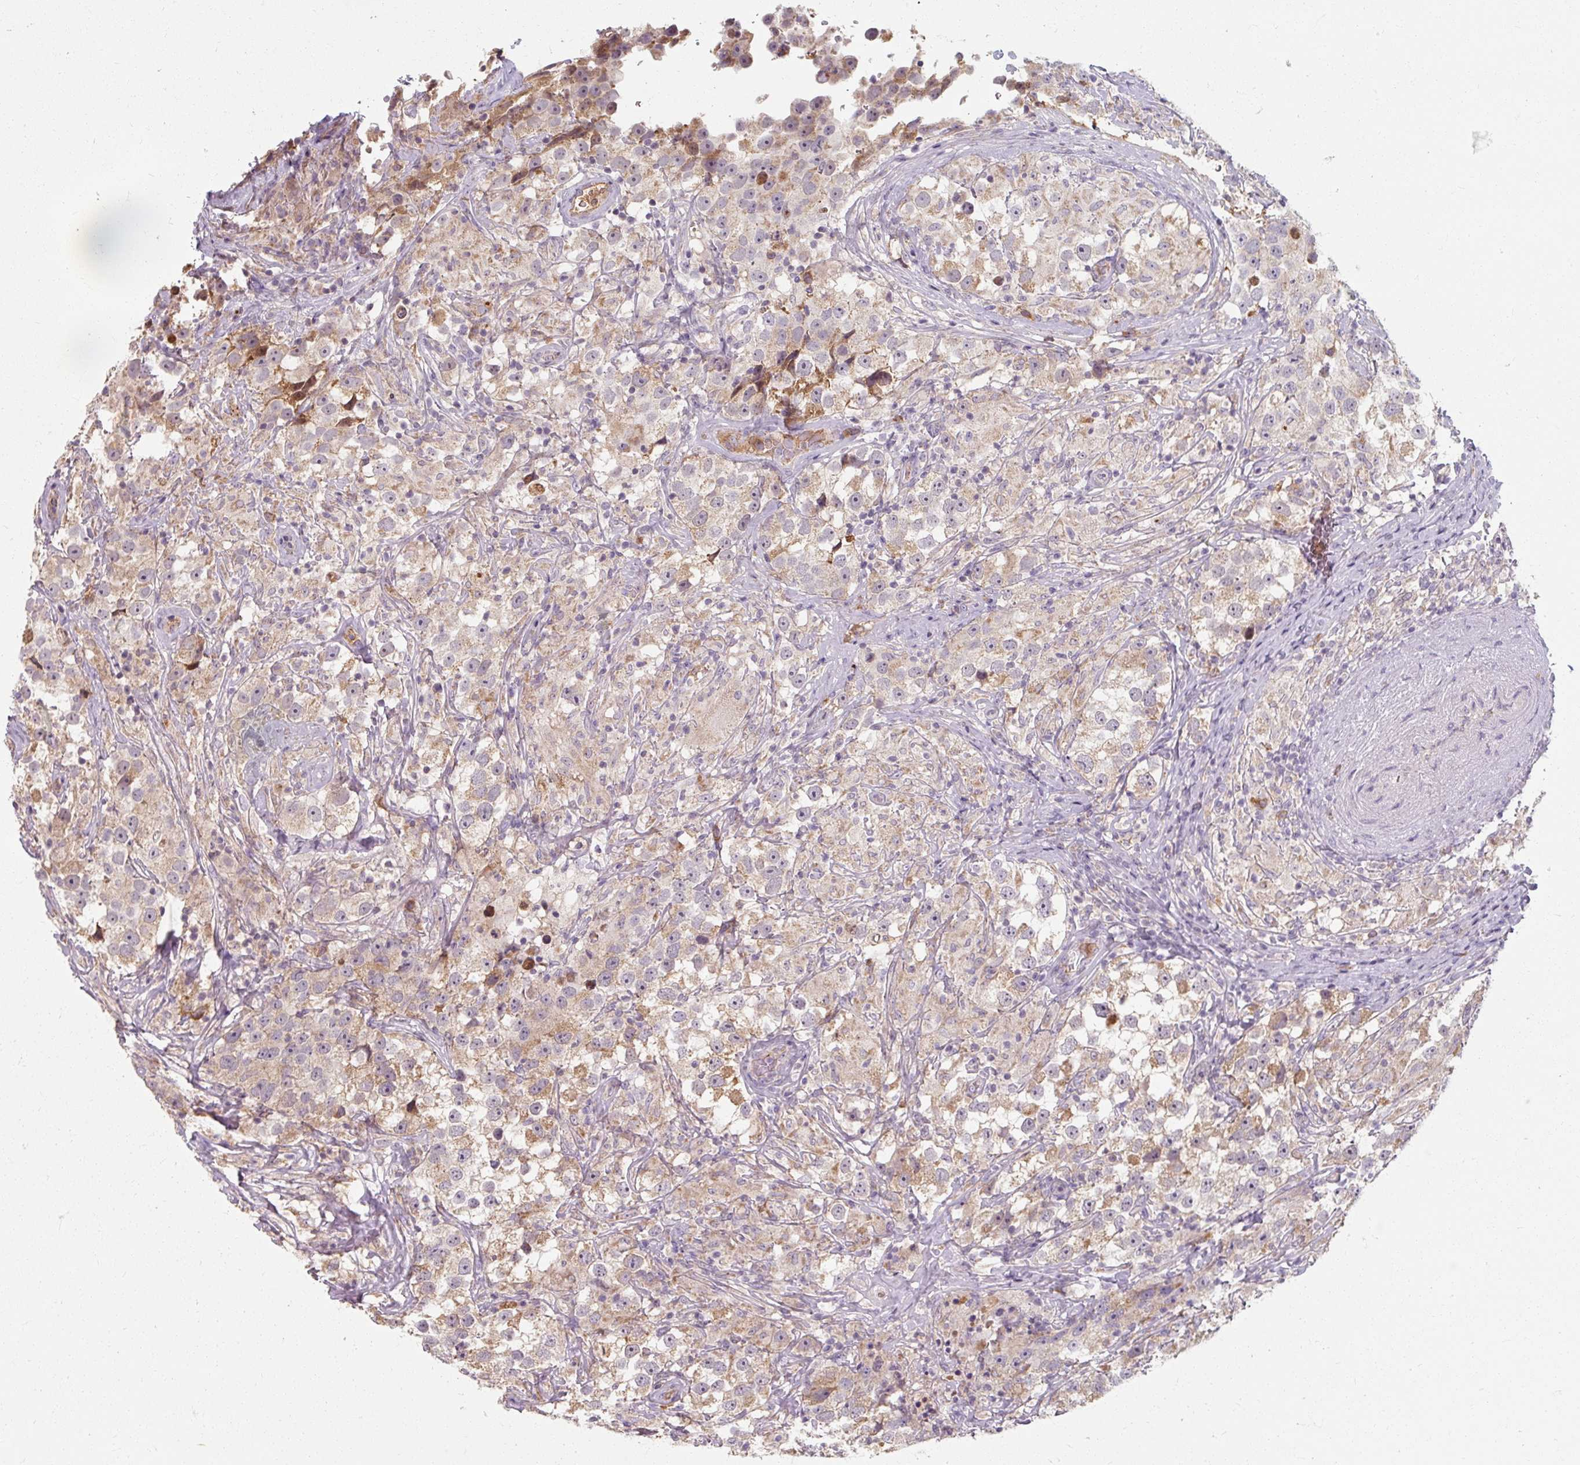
{"staining": {"intensity": "weak", "quantity": ">75%", "location": "cytoplasmic/membranous"}, "tissue": "testis cancer", "cell_type": "Tumor cells", "image_type": "cancer", "snomed": [{"axis": "morphology", "description": "Seminoma, NOS"}, {"axis": "topography", "description": "Testis"}], "caption": "The immunohistochemical stain shows weak cytoplasmic/membranous expression in tumor cells of testis seminoma tissue. (DAB (3,3'-diaminobenzidine) = brown stain, brightfield microscopy at high magnification).", "gene": "TSEN54", "patient": {"sex": "male", "age": 46}}